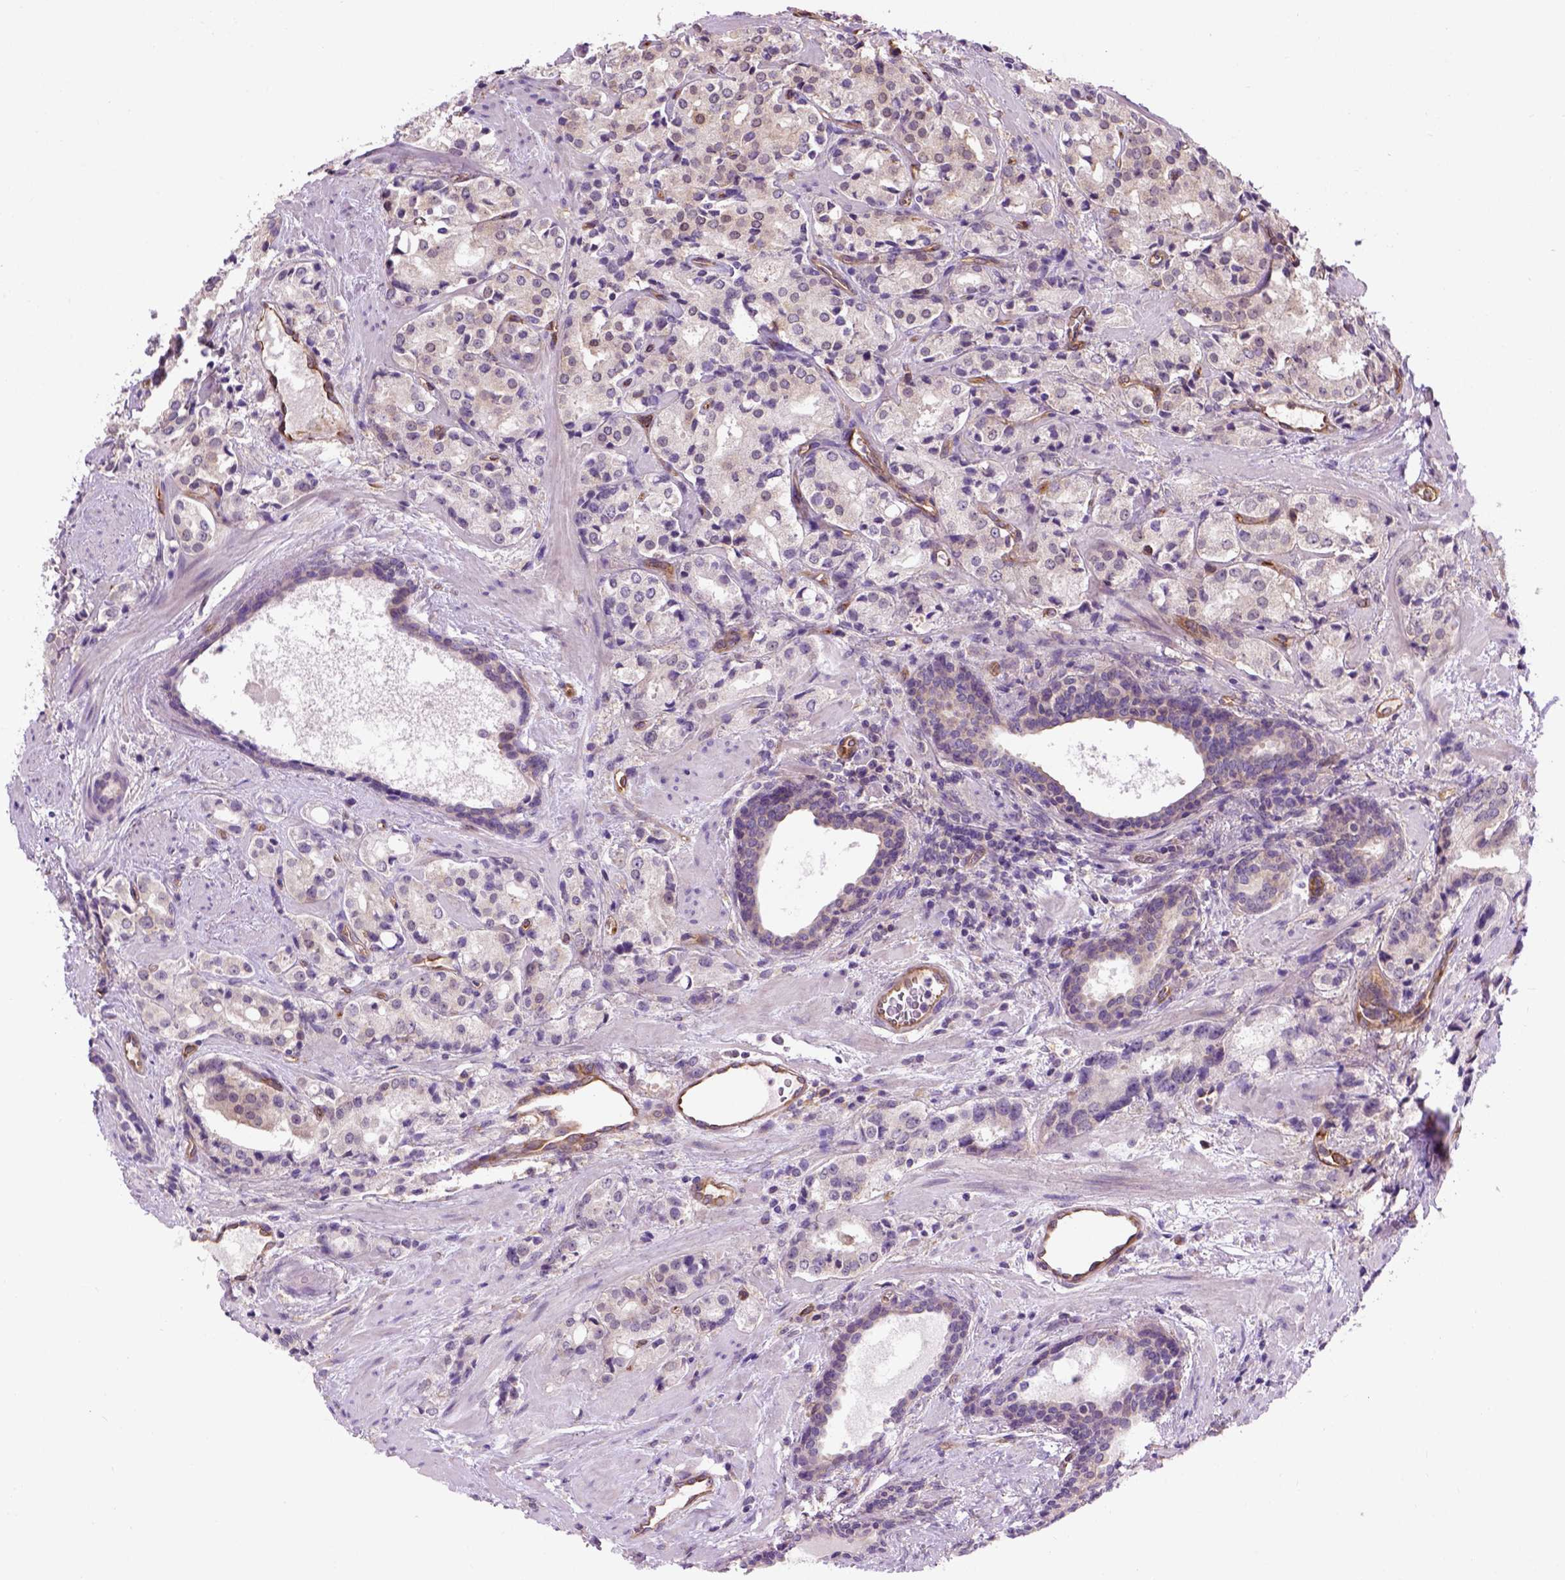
{"staining": {"intensity": "negative", "quantity": "none", "location": "none"}, "tissue": "prostate cancer", "cell_type": "Tumor cells", "image_type": "cancer", "snomed": [{"axis": "morphology", "description": "Adenocarcinoma, Low grade"}, {"axis": "topography", "description": "Prostate"}], "caption": "Tumor cells show no significant protein staining in prostate cancer. (Brightfield microscopy of DAB IHC at high magnification).", "gene": "CASKIN2", "patient": {"sex": "male", "age": 56}}